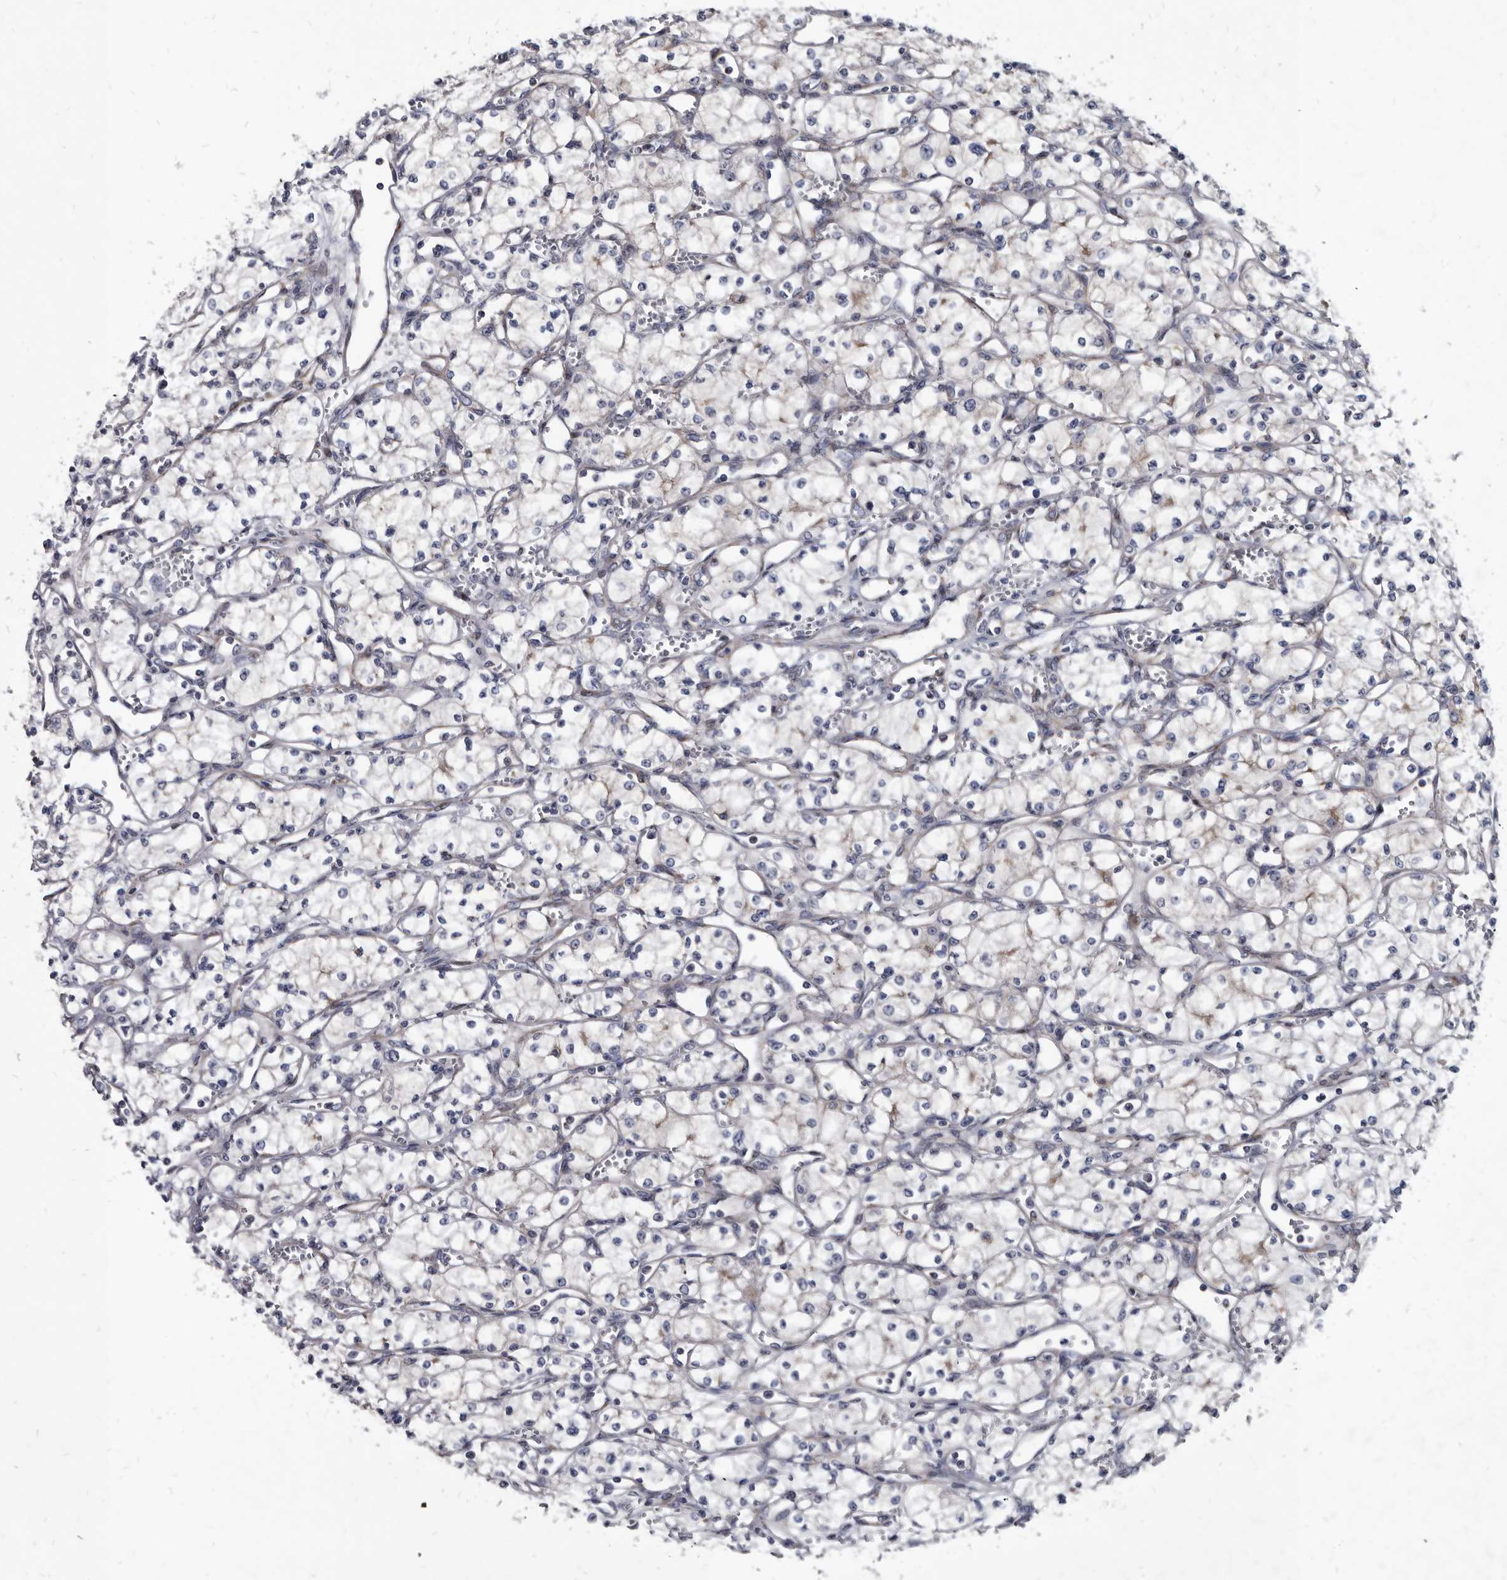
{"staining": {"intensity": "negative", "quantity": "none", "location": "none"}, "tissue": "renal cancer", "cell_type": "Tumor cells", "image_type": "cancer", "snomed": [{"axis": "morphology", "description": "Adenocarcinoma, NOS"}, {"axis": "topography", "description": "Kidney"}], "caption": "Immunohistochemical staining of human renal cancer exhibits no significant staining in tumor cells.", "gene": "PRSS8", "patient": {"sex": "male", "age": 59}}